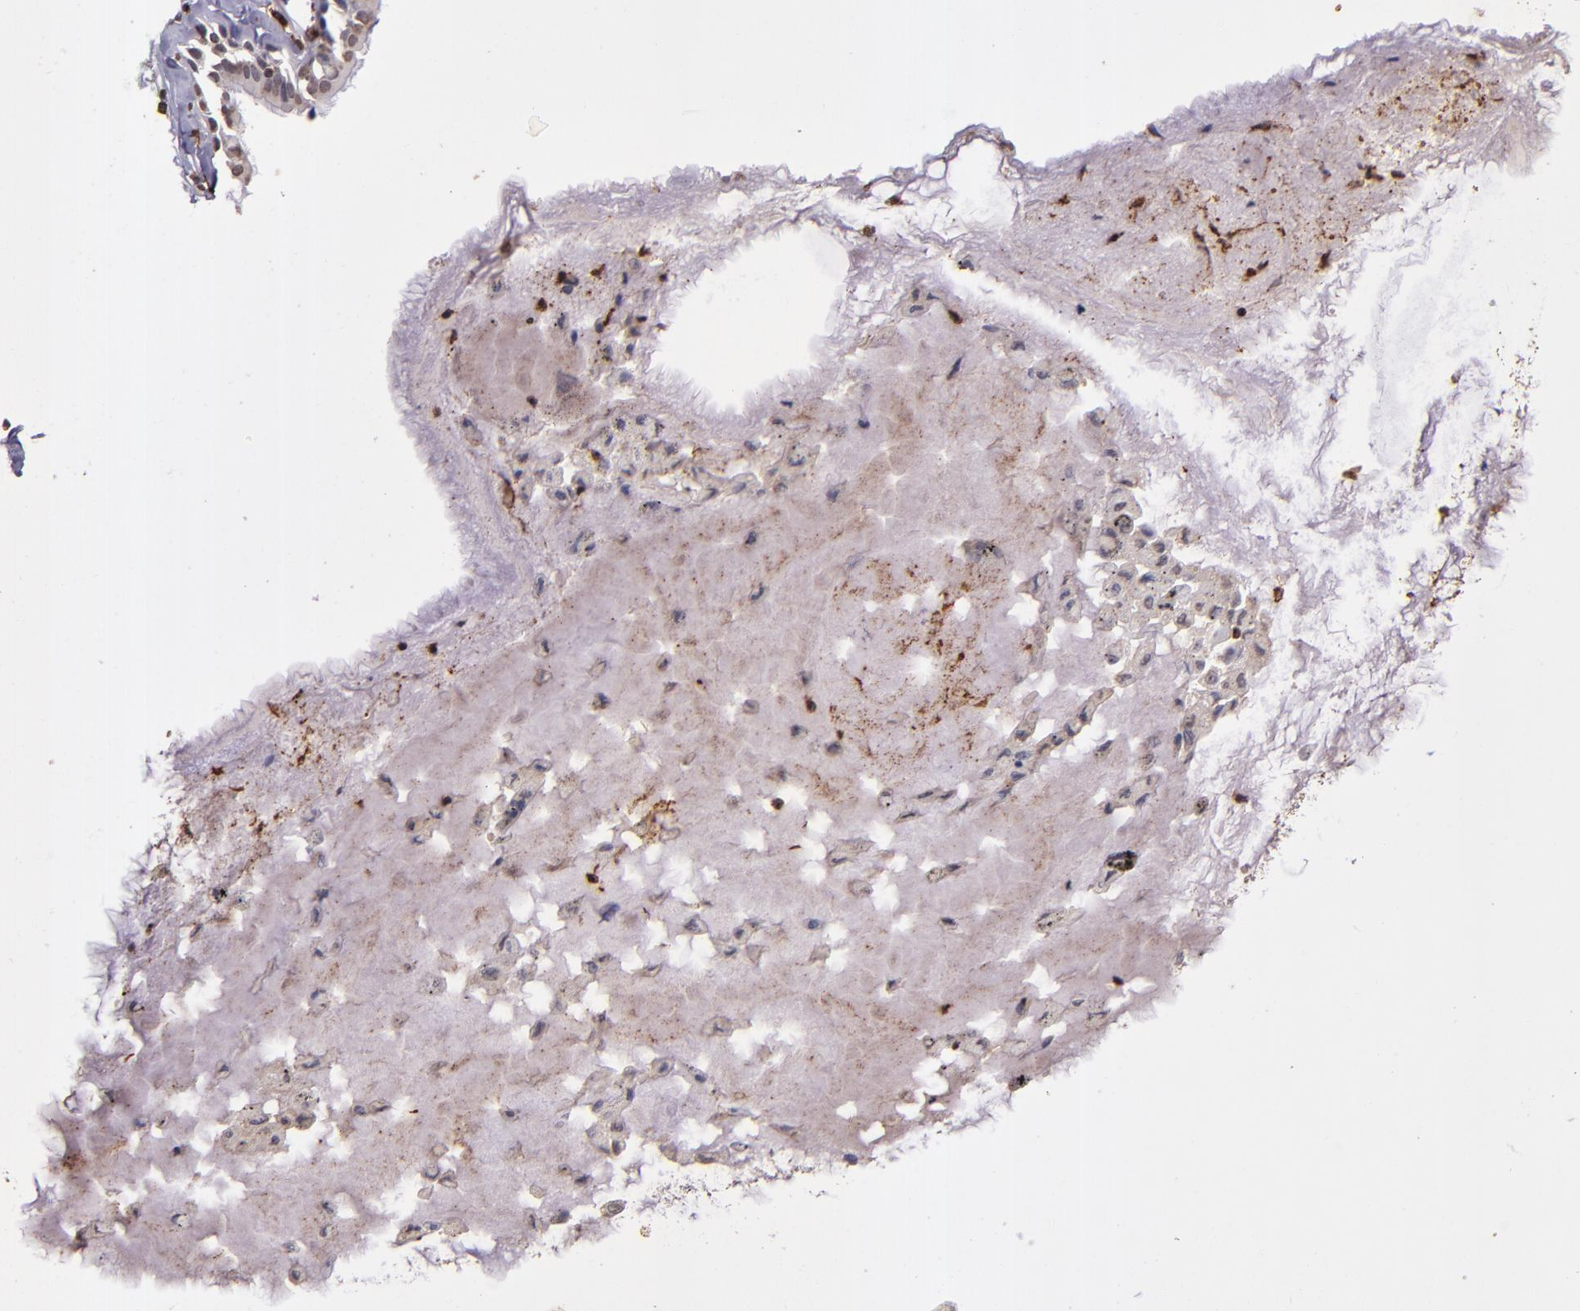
{"staining": {"intensity": "moderate", "quantity": ">75%", "location": "cytoplasmic/membranous"}, "tissue": "adipose tissue", "cell_type": "Adipocytes", "image_type": "normal", "snomed": [{"axis": "morphology", "description": "Normal tissue, NOS"}, {"axis": "topography", "description": "Bronchus"}, {"axis": "topography", "description": "Lung"}], "caption": "Protein analysis of normal adipose tissue demonstrates moderate cytoplasmic/membranous staining in about >75% of adipocytes.", "gene": "SLC2A3", "patient": {"sex": "female", "age": 56}}